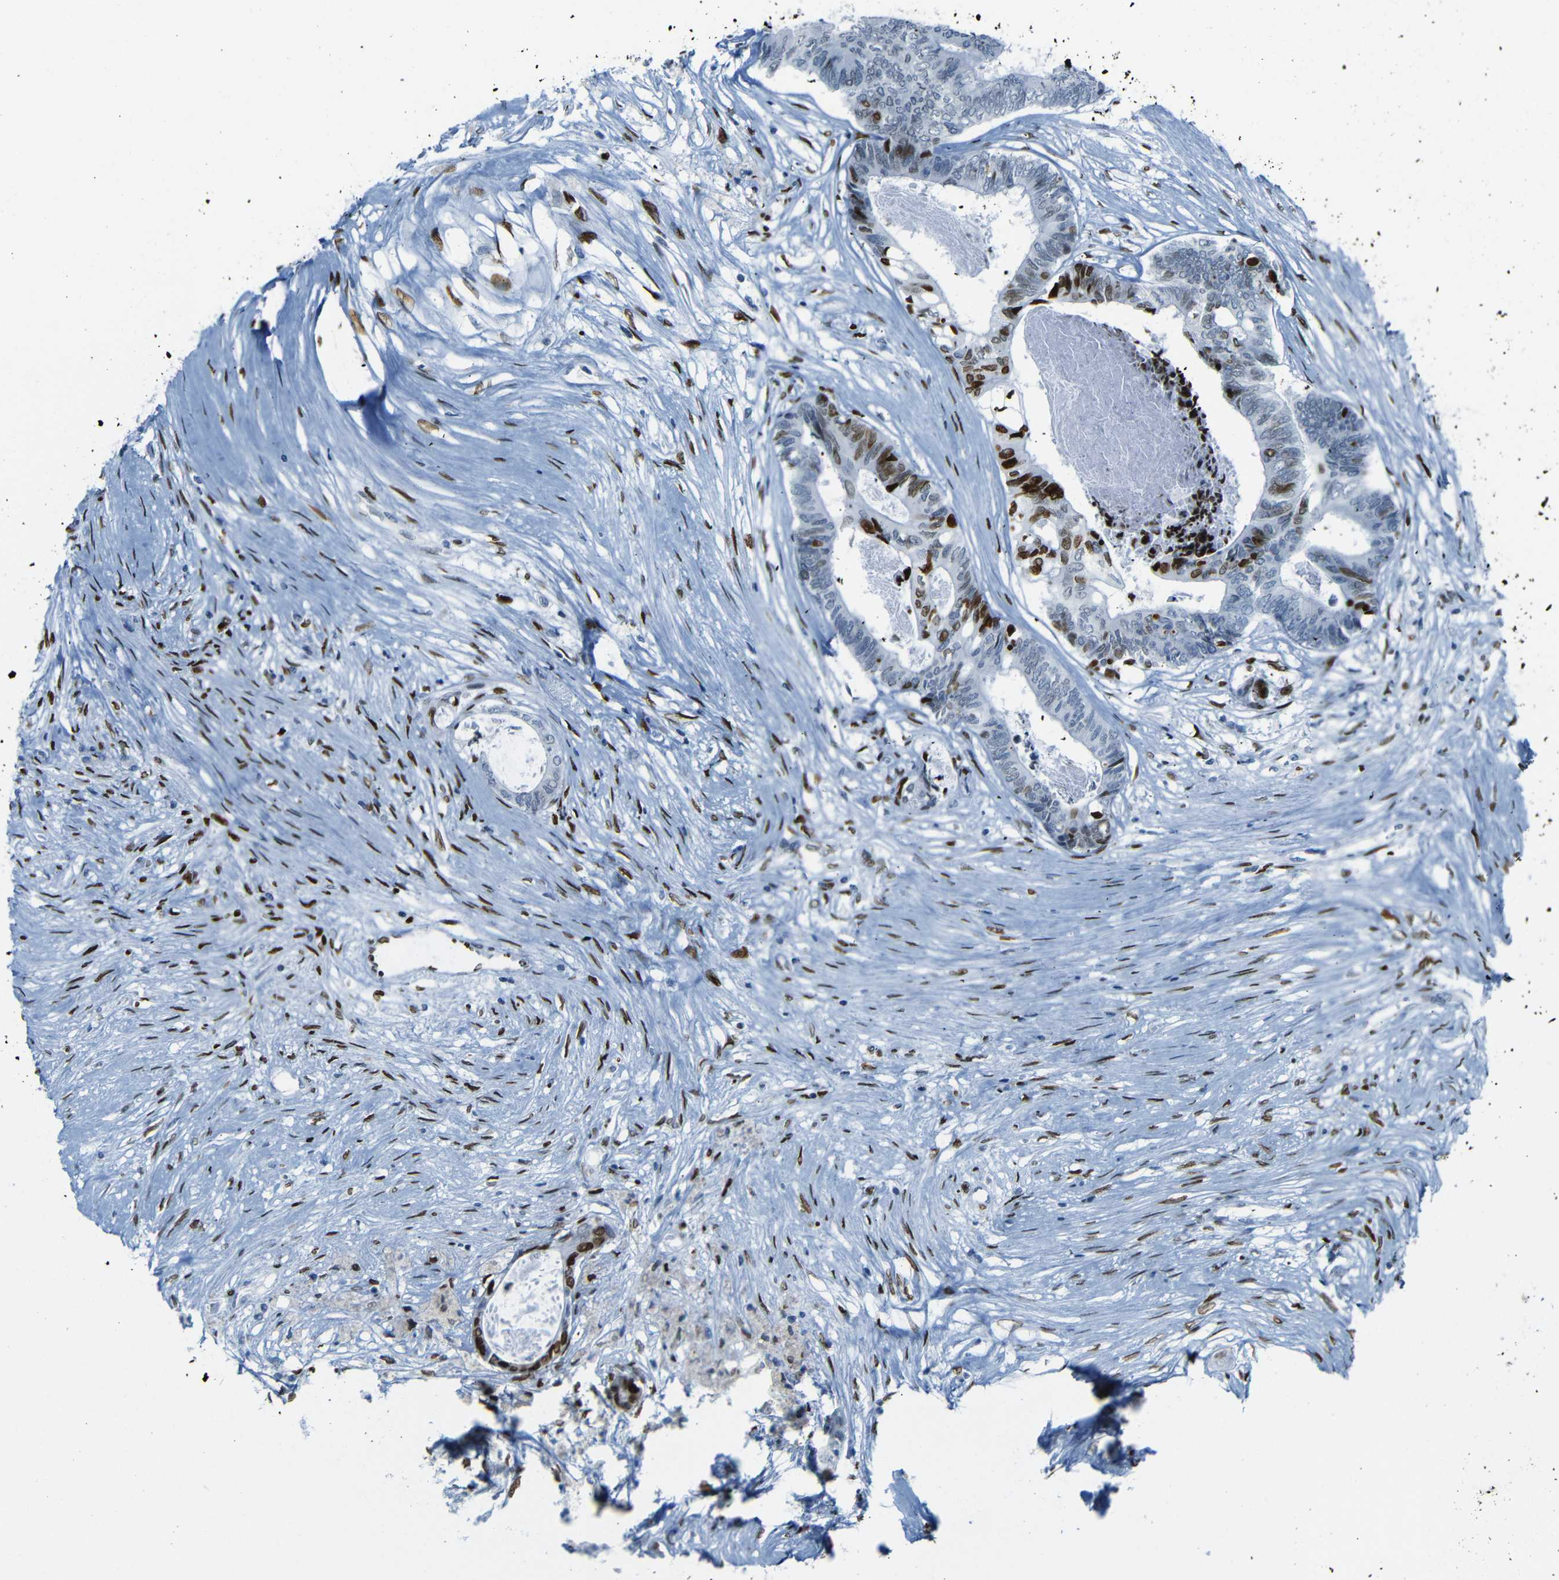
{"staining": {"intensity": "strong", "quantity": "25%-75%", "location": "nuclear"}, "tissue": "colorectal cancer", "cell_type": "Tumor cells", "image_type": "cancer", "snomed": [{"axis": "morphology", "description": "Adenocarcinoma, NOS"}, {"axis": "topography", "description": "Rectum"}], "caption": "This is a photomicrograph of IHC staining of colorectal adenocarcinoma, which shows strong staining in the nuclear of tumor cells.", "gene": "NPIPB15", "patient": {"sex": "male", "age": 63}}